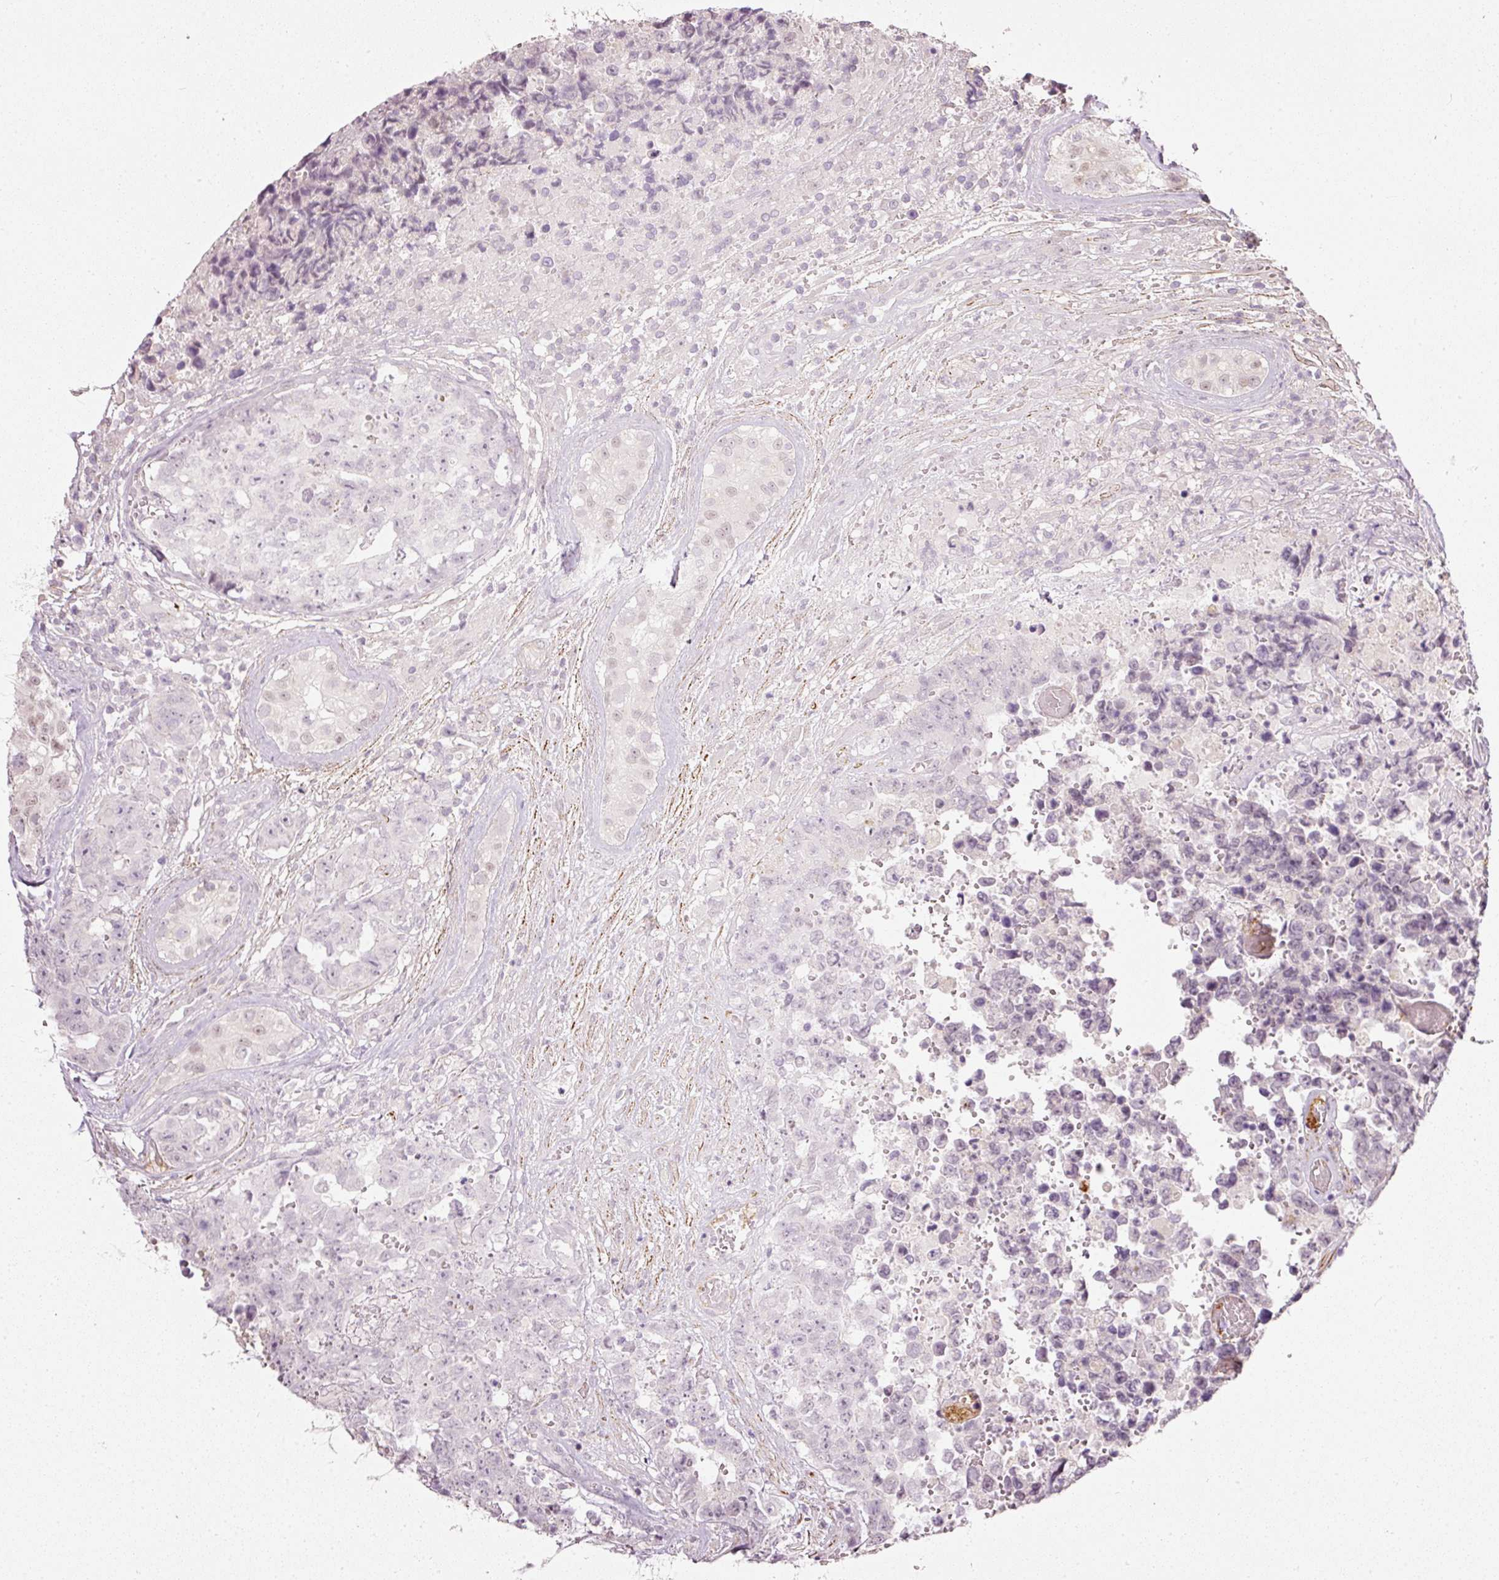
{"staining": {"intensity": "negative", "quantity": "none", "location": "none"}, "tissue": "testis cancer", "cell_type": "Tumor cells", "image_type": "cancer", "snomed": [{"axis": "morphology", "description": "Normal tissue, NOS"}, {"axis": "morphology", "description": "Carcinoma, Embryonal, NOS"}, {"axis": "topography", "description": "Testis"}, {"axis": "topography", "description": "Epididymis"}], "caption": "Immunohistochemistry histopathology image of neoplastic tissue: human testis embryonal carcinoma stained with DAB displays no significant protein staining in tumor cells.", "gene": "TOGARAM1", "patient": {"sex": "male", "age": 25}}